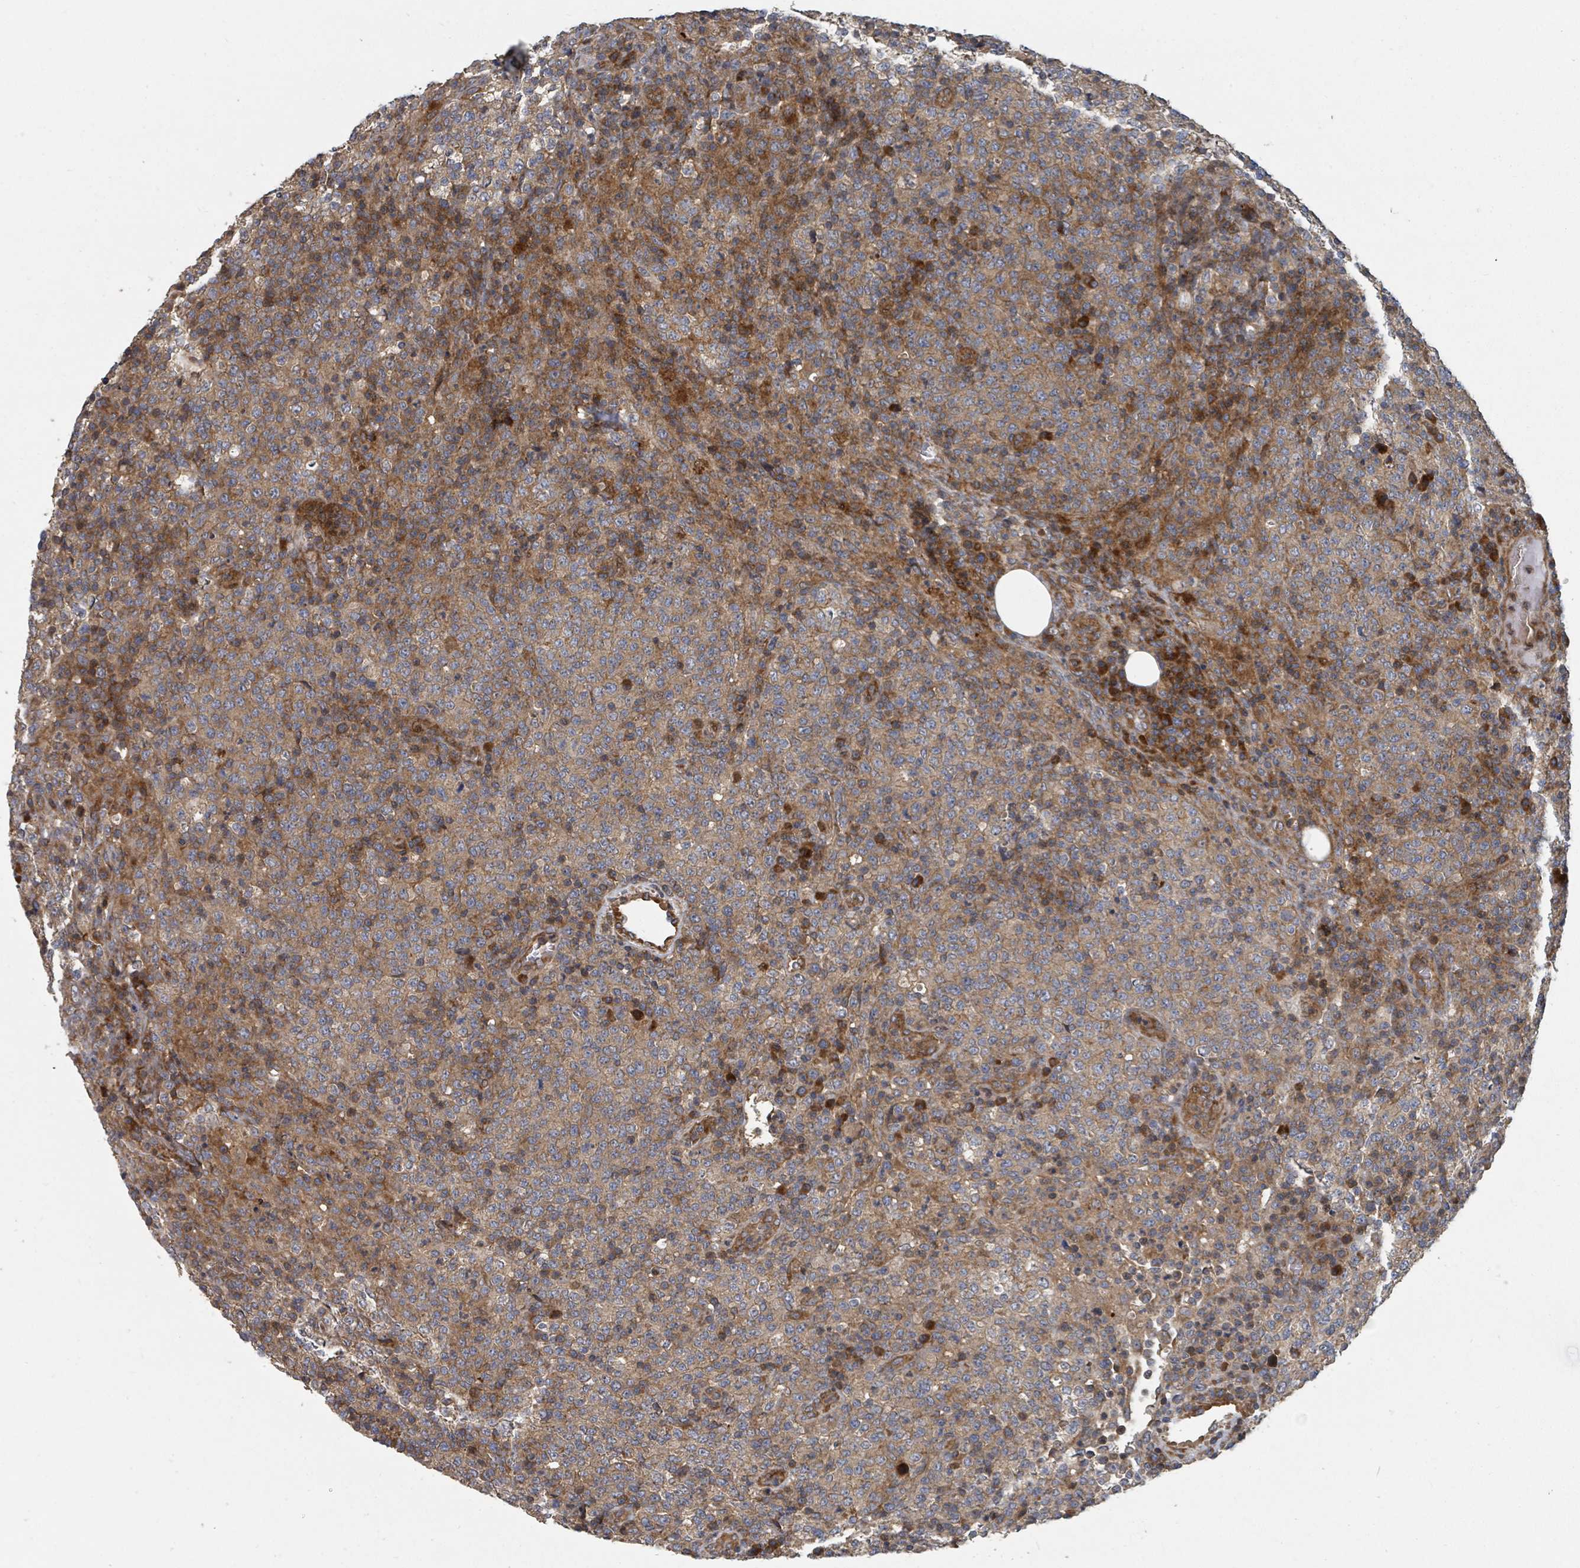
{"staining": {"intensity": "weak", "quantity": ">75%", "location": "cytoplasmic/membranous"}, "tissue": "lymphoma", "cell_type": "Tumor cells", "image_type": "cancer", "snomed": [{"axis": "morphology", "description": "Malignant lymphoma, non-Hodgkin's type, High grade"}, {"axis": "topography", "description": "Lymph node"}], "caption": "The image exhibits staining of high-grade malignant lymphoma, non-Hodgkin's type, revealing weak cytoplasmic/membranous protein positivity (brown color) within tumor cells.", "gene": "DPM1", "patient": {"sex": "male", "age": 54}}